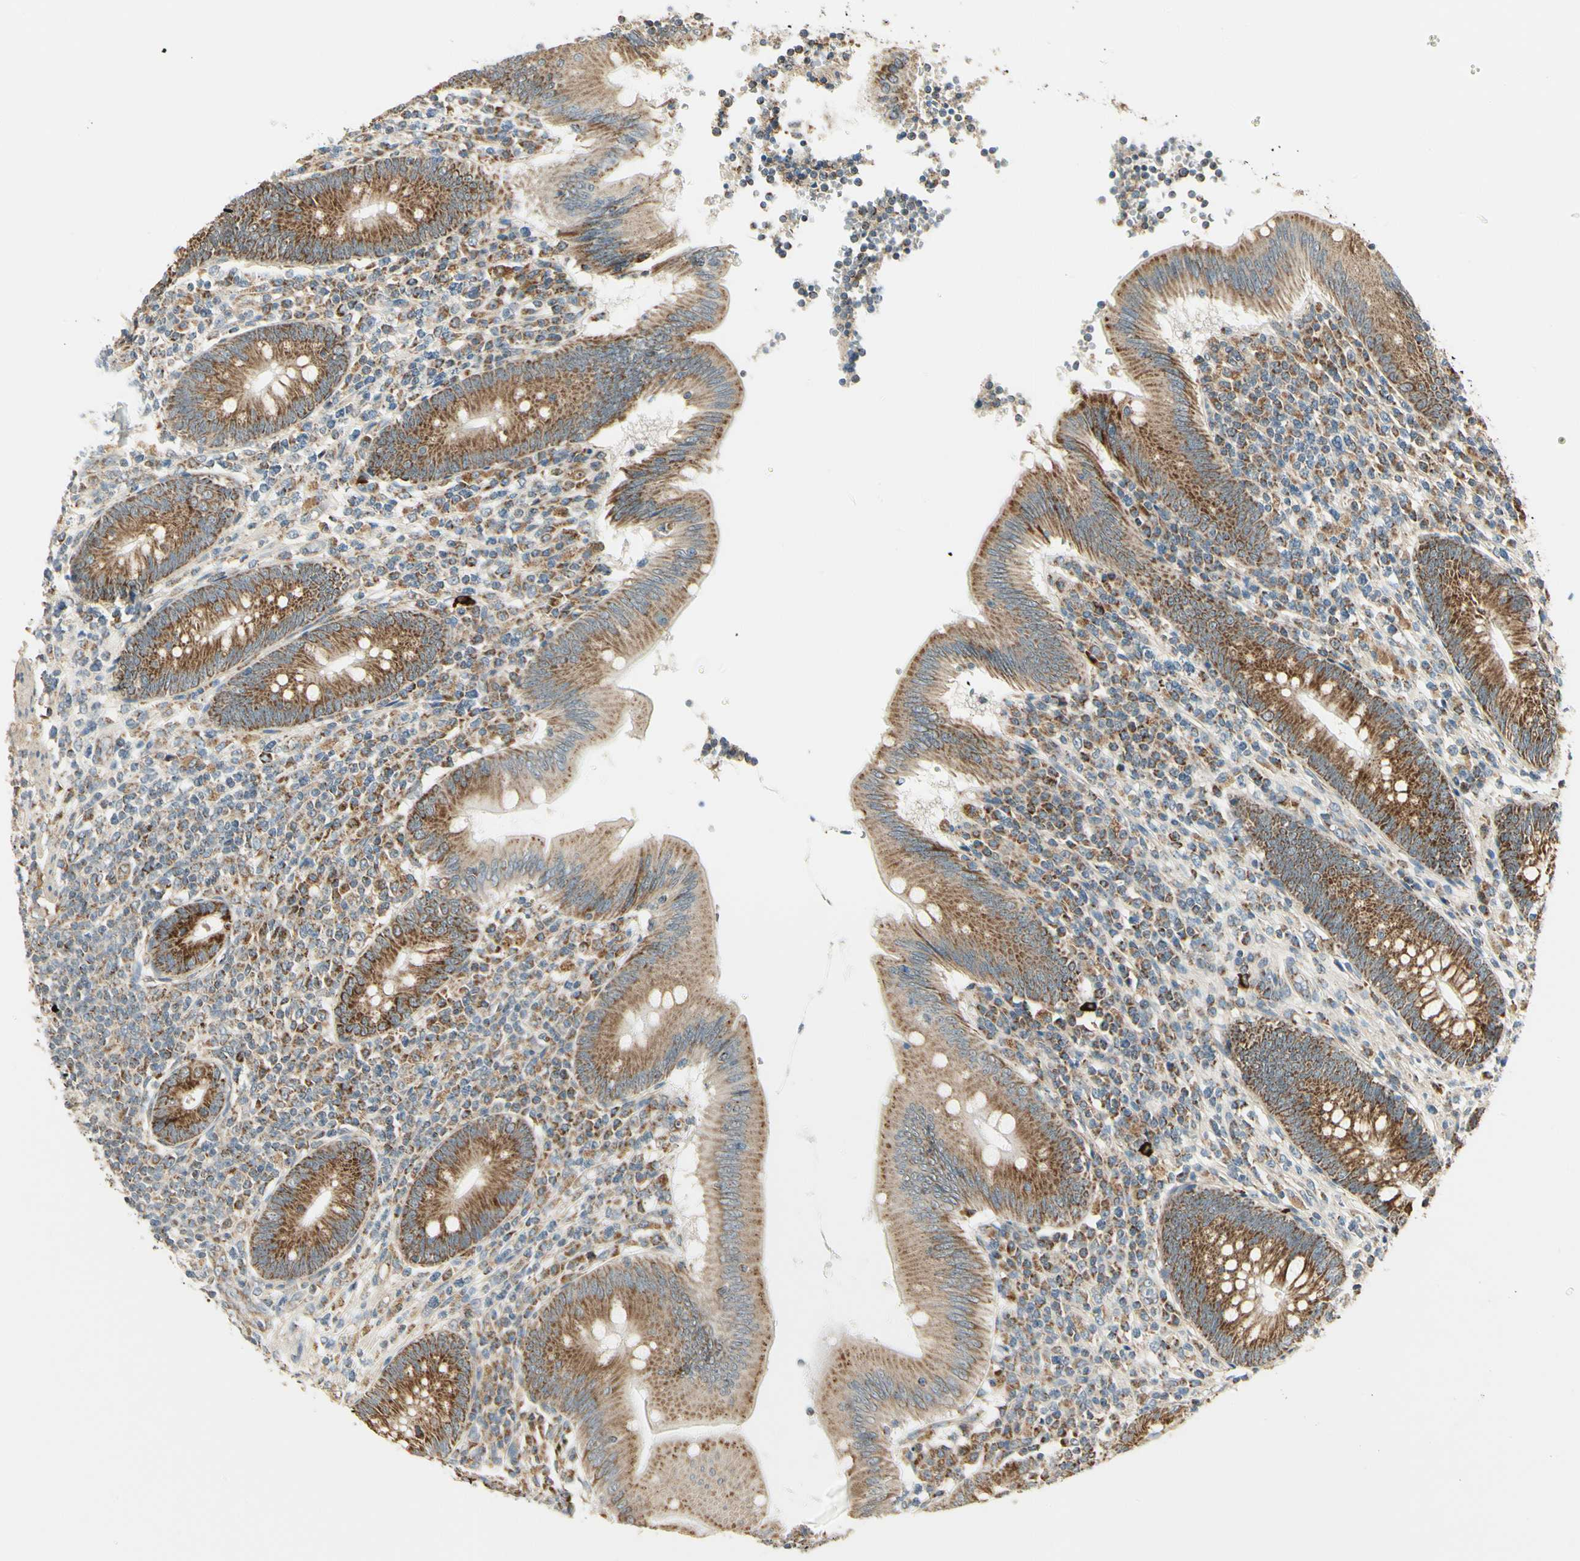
{"staining": {"intensity": "moderate", "quantity": ">75%", "location": "cytoplasmic/membranous"}, "tissue": "appendix", "cell_type": "Glandular cells", "image_type": "normal", "snomed": [{"axis": "morphology", "description": "Normal tissue, NOS"}, {"axis": "morphology", "description": "Inflammation, NOS"}, {"axis": "topography", "description": "Appendix"}], "caption": "Immunohistochemistry (IHC) photomicrograph of benign appendix: human appendix stained using immunohistochemistry reveals medium levels of moderate protein expression localized specifically in the cytoplasmic/membranous of glandular cells, appearing as a cytoplasmic/membranous brown color.", "gene": "EPHB3", "patient": {"sex": "male", "age": 46}}